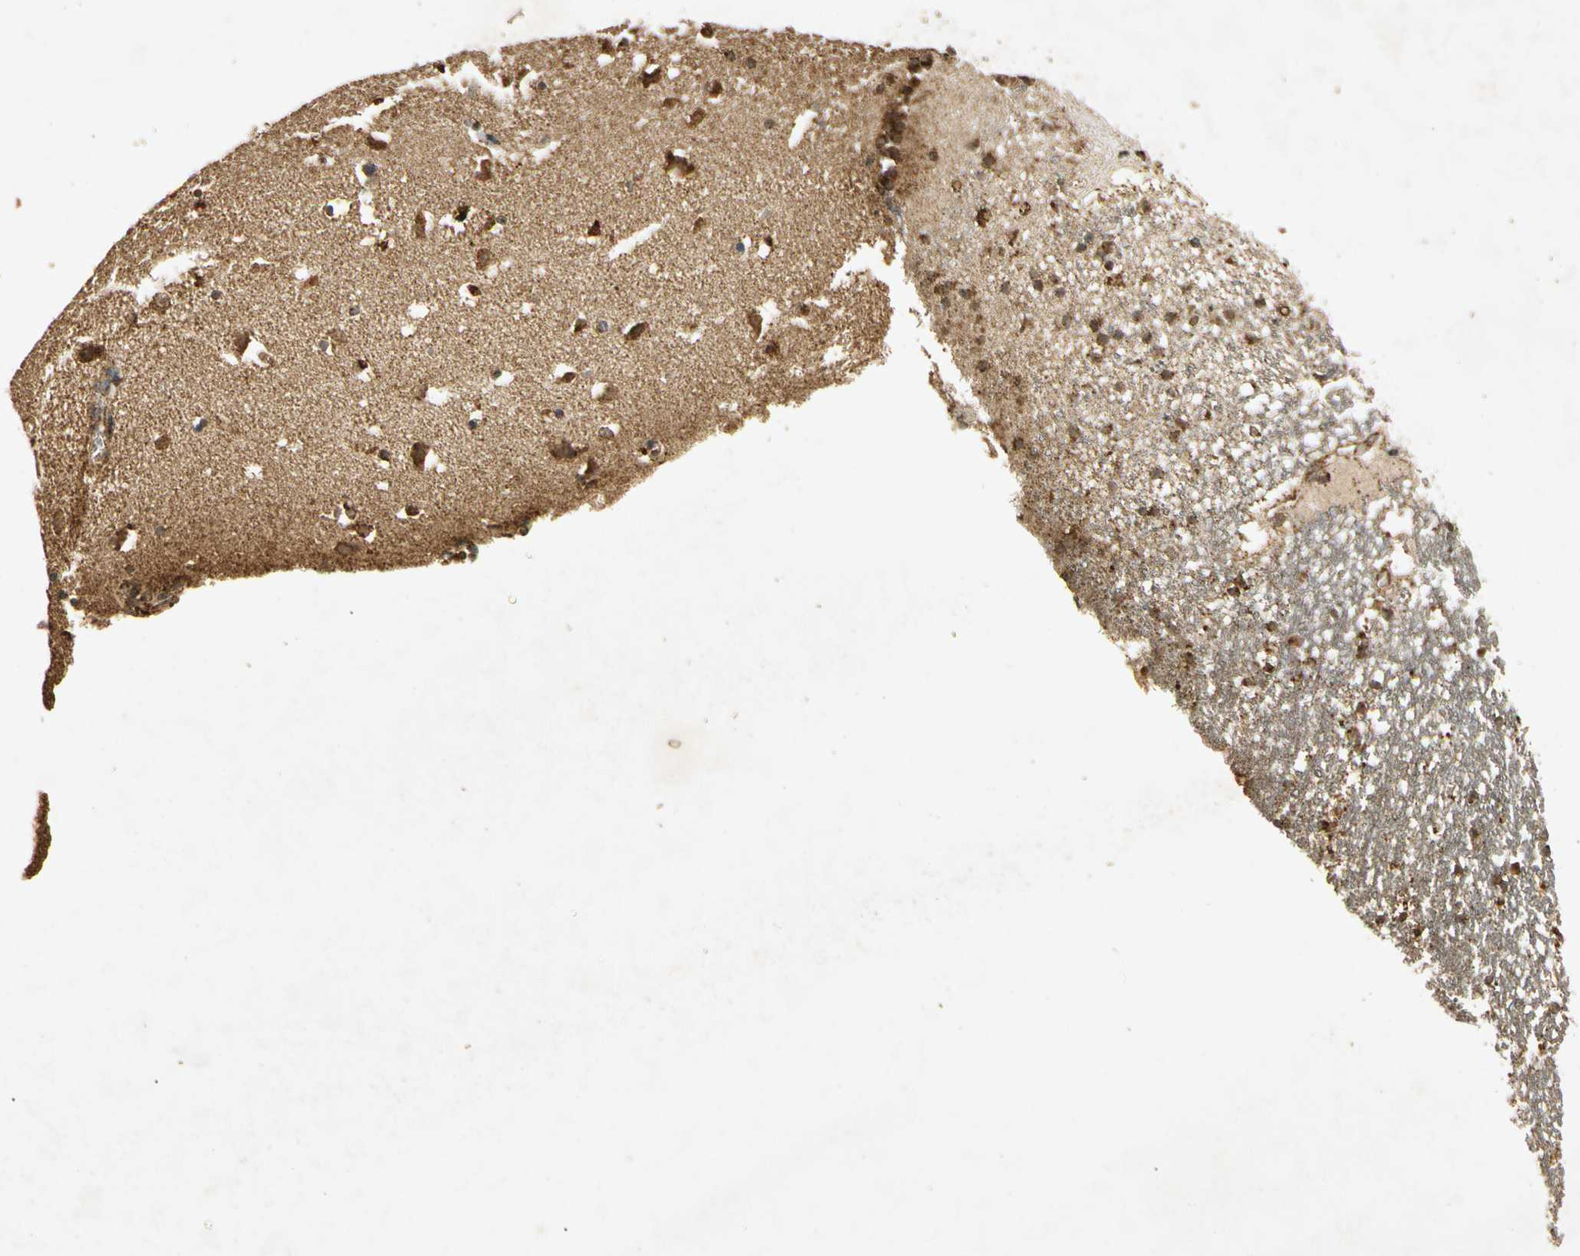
{"staining": {"intensity": "weak", "quantity": ">75%", "location": "cytoplasmic/membranous"}, "tissue": "caudate", "cell_type": "Glial cells", "image_type": "normal", "snomed": [{"axis": "morphology", "description": "Normal tissue, NOS"}, {"axis": "topography", "description": "Lateral ventricle wall"}], "caption": "Glial cells exhibit weak cytoplasmic/membranous staining in about >75% of cells in normal caudate.", "gene": "PRDX3", "patient": {"sex": "male", "age": 45}}